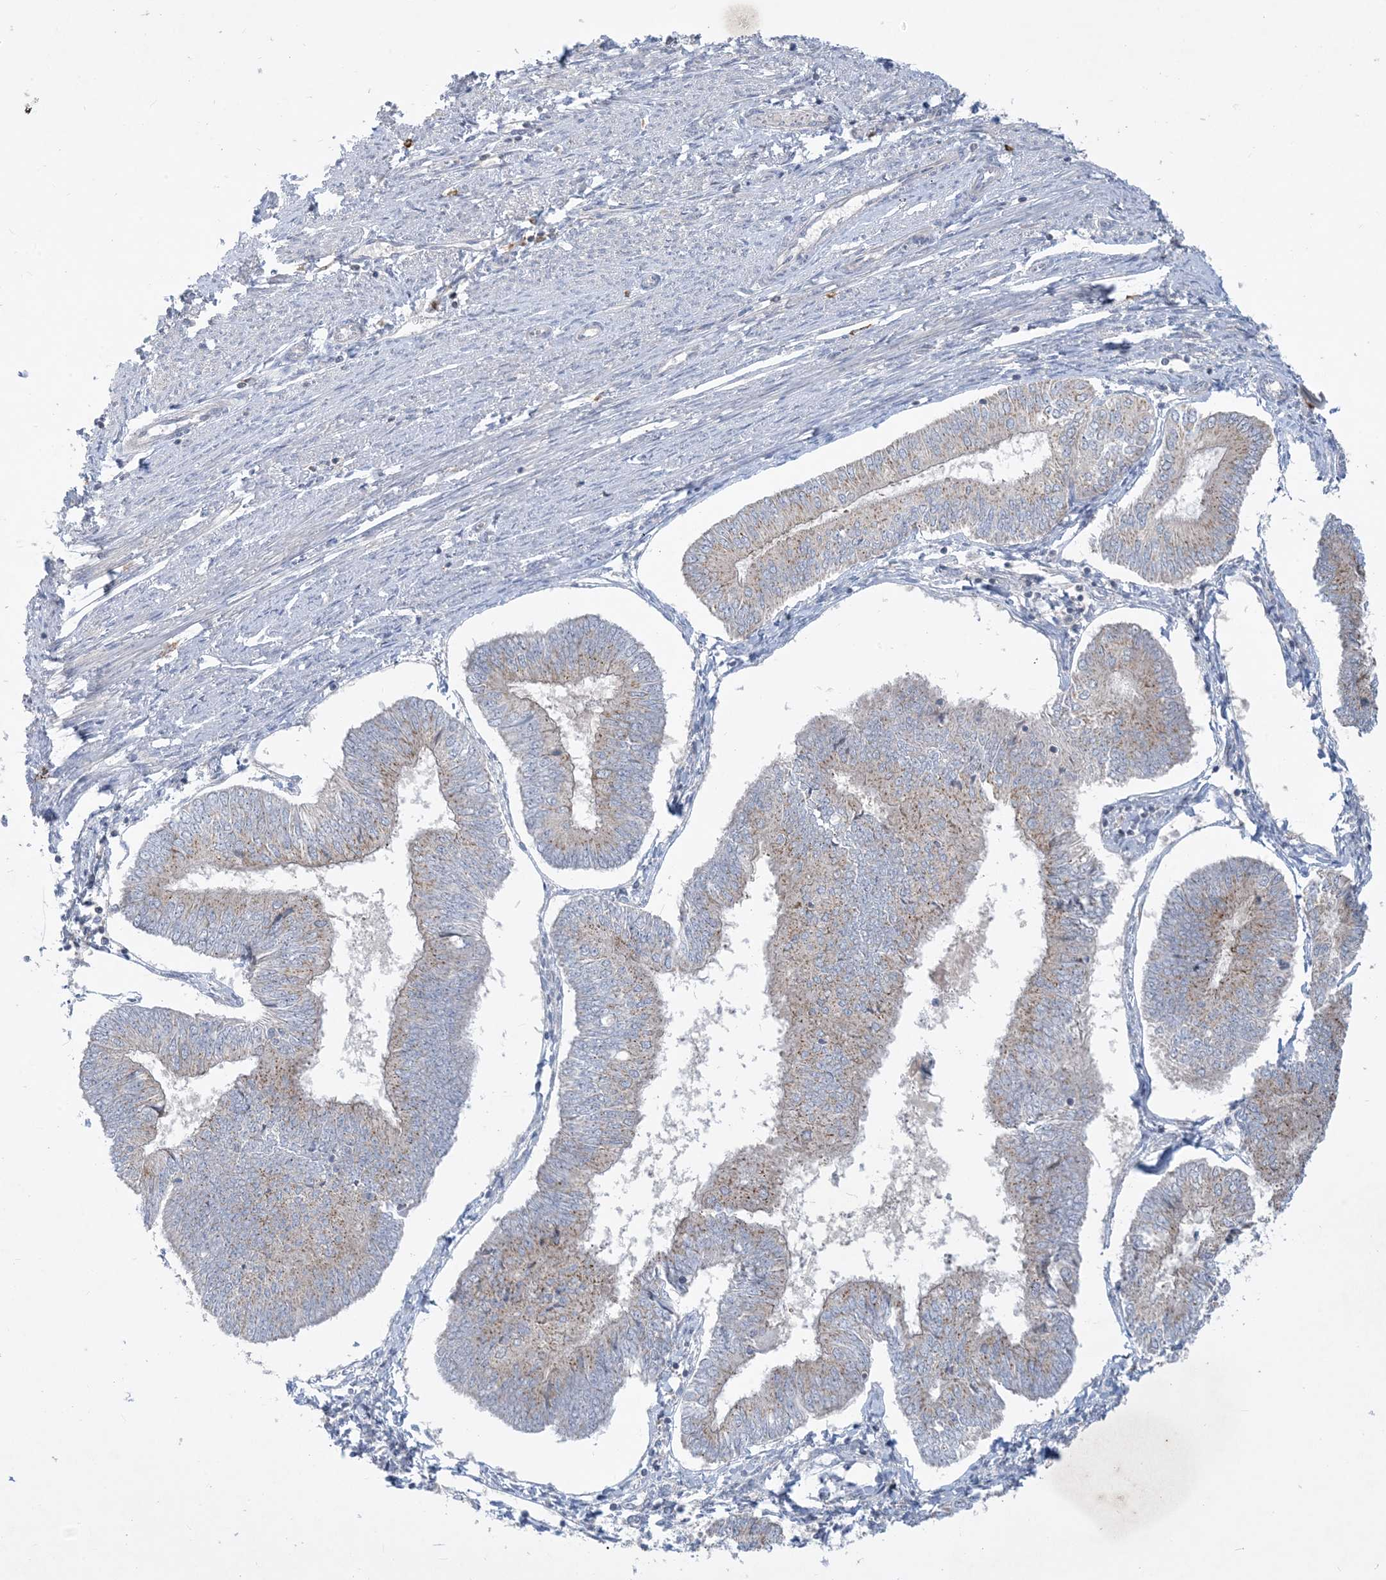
{"staining": {"intensity": "weak", "quantity": "25%-75%", "location": "cytoplasmic/membranous"}, "tissue": "endometrial cancer", "cell_type": "Tumor cells", "image_type": "cancer", "snomed": [{"axis": "morphology", "description": "Adenocarcinoma, NOS"}, {"axis": "topography", "description": "Endometrium"}], "caption": "Immunohistochemistry staining of endometrial adenocarcinoma, which shows low levels of weak cytoplasmic/membranous staining in approximately 25%-75% of tumor cells indicating weak cytoplasmic/membranous protein expression. The staining was performed using DAB (3,3'-diaminobenzidine) (brown) for protein detection and nuclei were counterstained in hematoxylin (blue).", "gene": "CCDC14", "patient": {"sex": "female", "age": 58}}